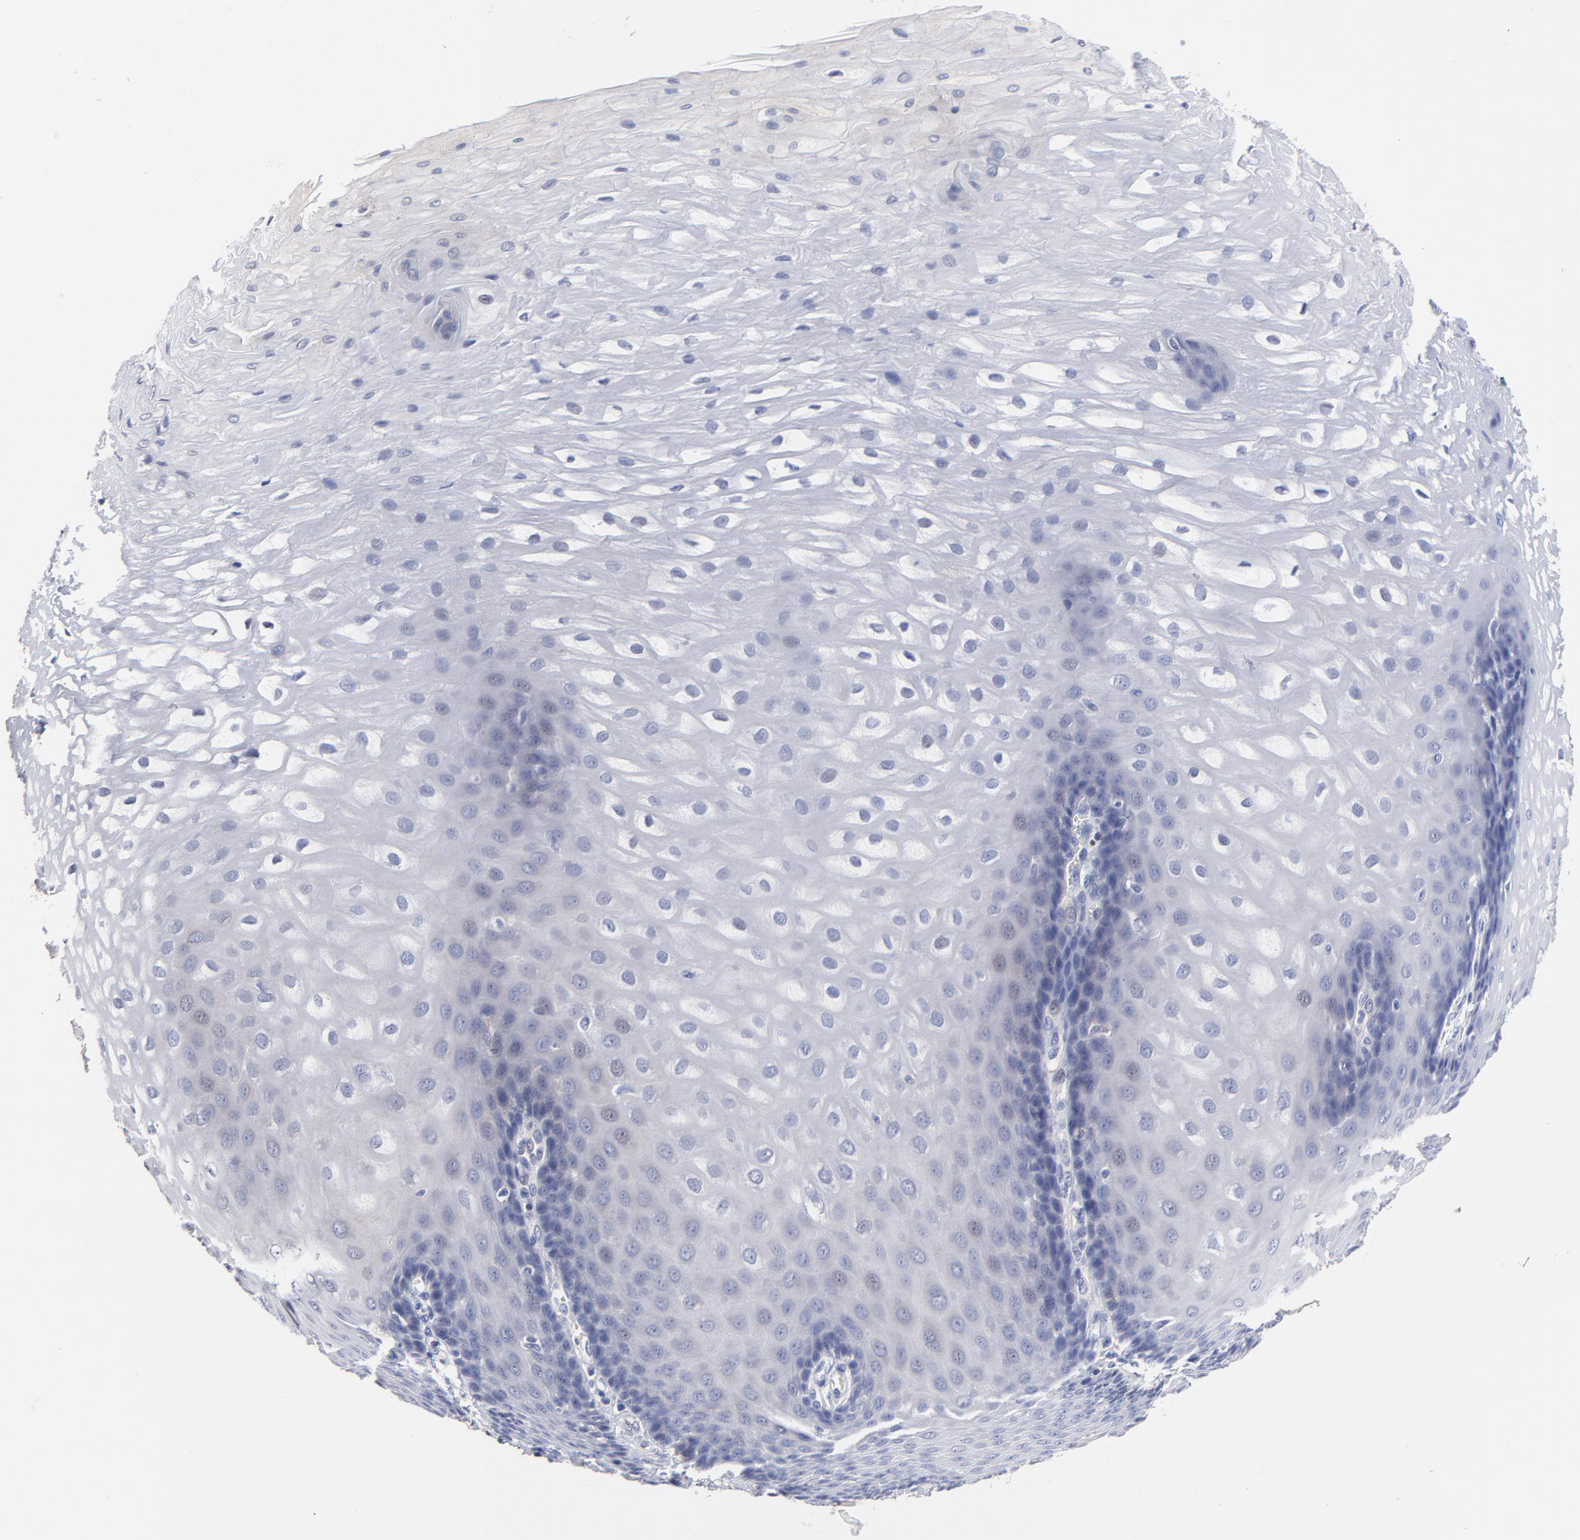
{"staining": {"intensity": "negative", "quantity": "none", "location": "none"}, "tissue": "esophagus", "cell_type": "Squamous epithelial cells", "image_type": "normal", "snomed": [{"axis": "morphology", "description": "Normal tissue, NOS"}, {"axis": "morphology", "description": "Adenocarcinoma, NOS"}, {"axis": "topography", "description": "Esophagus"}, {"axis": "topography", "description": "Stomach"}], "caption": "Photomicrograph shows no protein staining in squamous epithelial cells of unremarkable esophagus.", "gene": "TRAT1", "patient": {"sex": "male", "age": 62}}